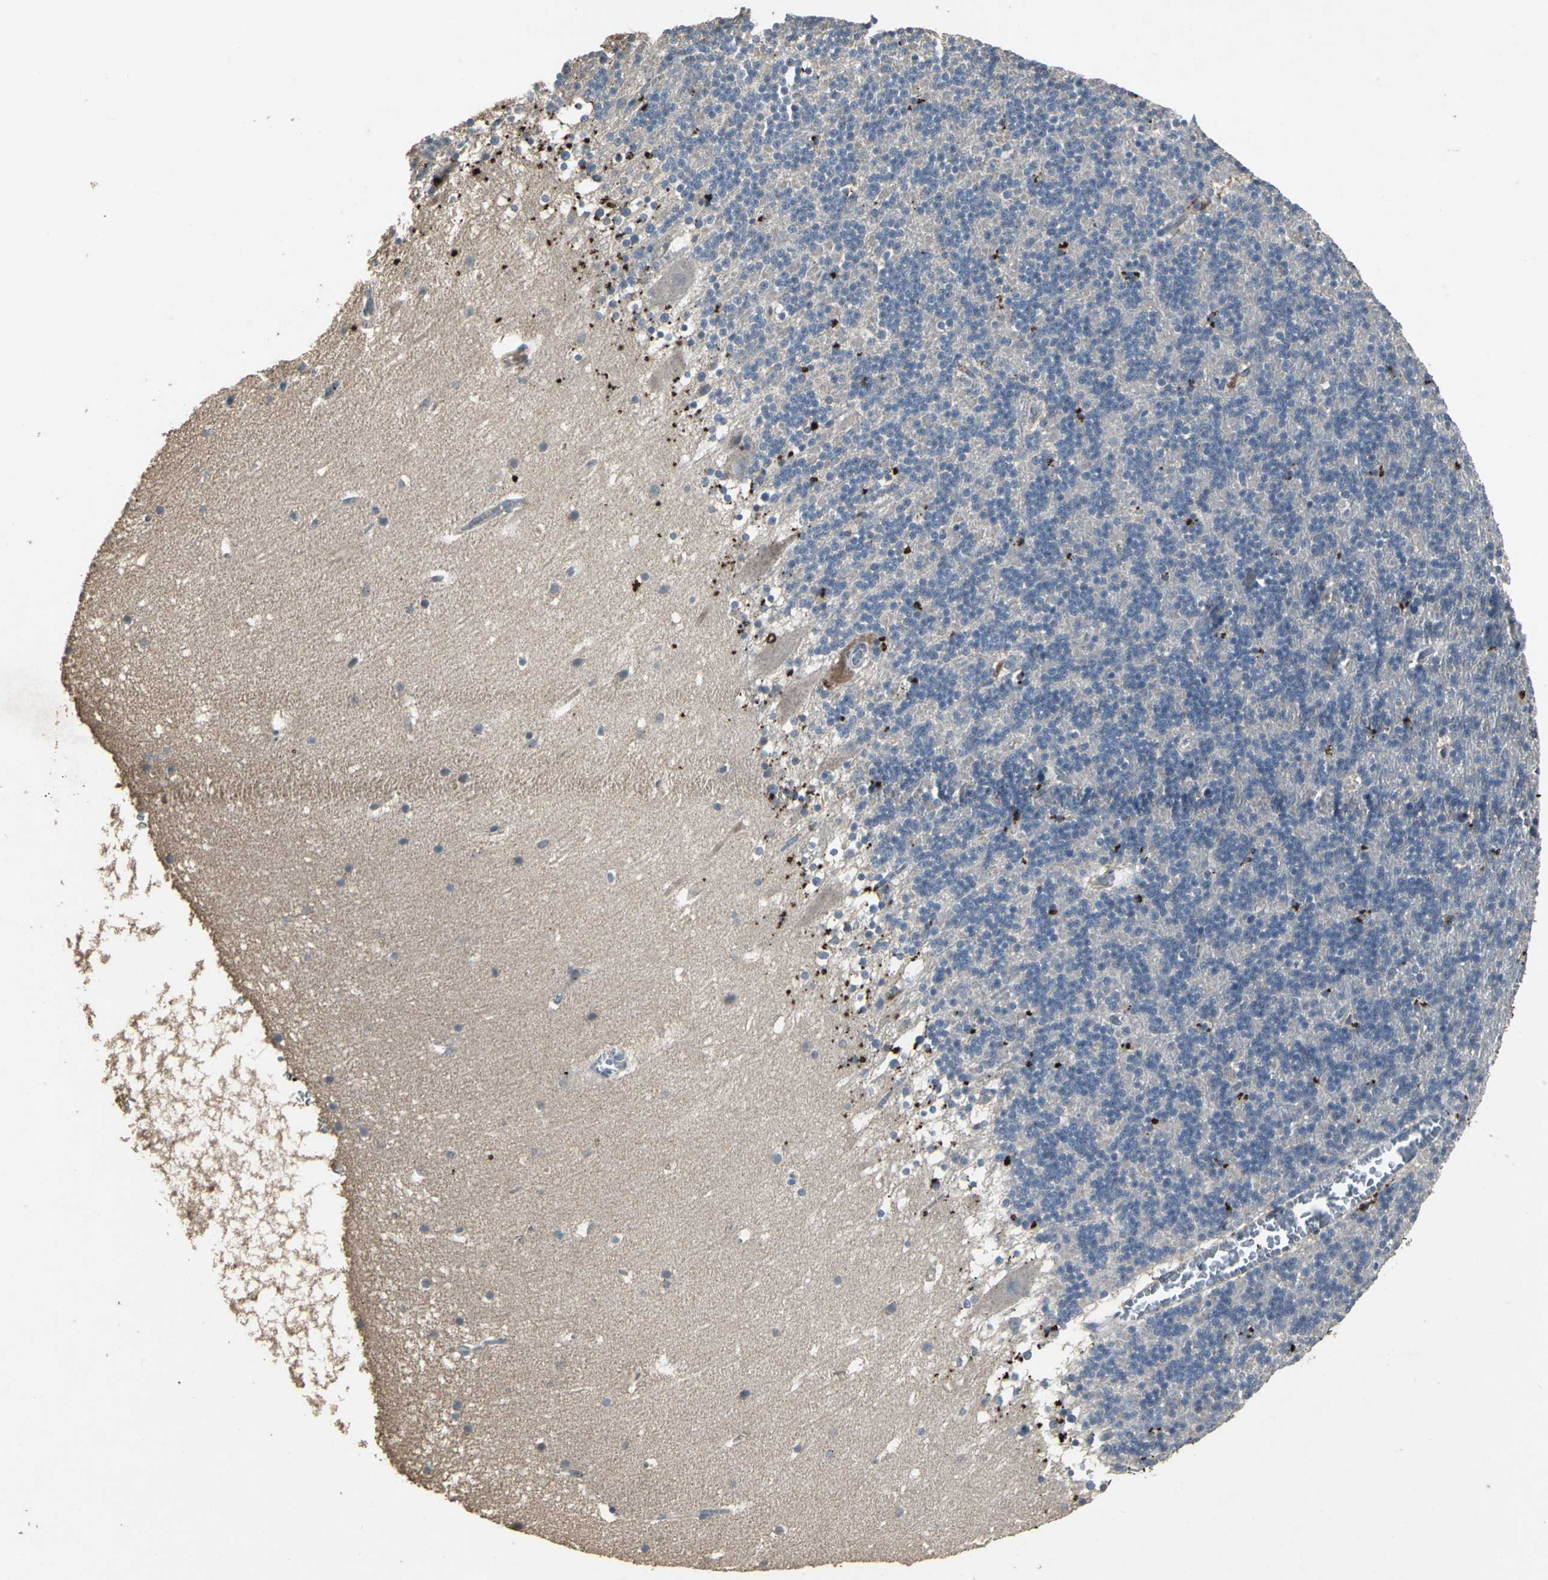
{"staining": {"intensity": "weak", "quantity": "25%-75%", "location": "cytoplasmic/membranous"}, "tissue": "cerebellum", "cell_type": "Cells in granular layer", "image_type": "normal", "snomed": [{"axis": "morphology", "description": "Normal tissue, NOS"}, {"axis": "topography", "description": "Cerebellum"}], "caption": "Immunohistochemical staining of benign cerebellum demonstrates weak cytoplasmic/membranous protein expression in about 25%-75% of cells in granular layer. The protein is stained brown, and the nuclei are stained in blue (DAB (3,3'-diaminobenzidine) IHC with brightfield microscopy, high magnification).", "gene": "CCR9", "patient": {"sex": "male", "age": 45}}